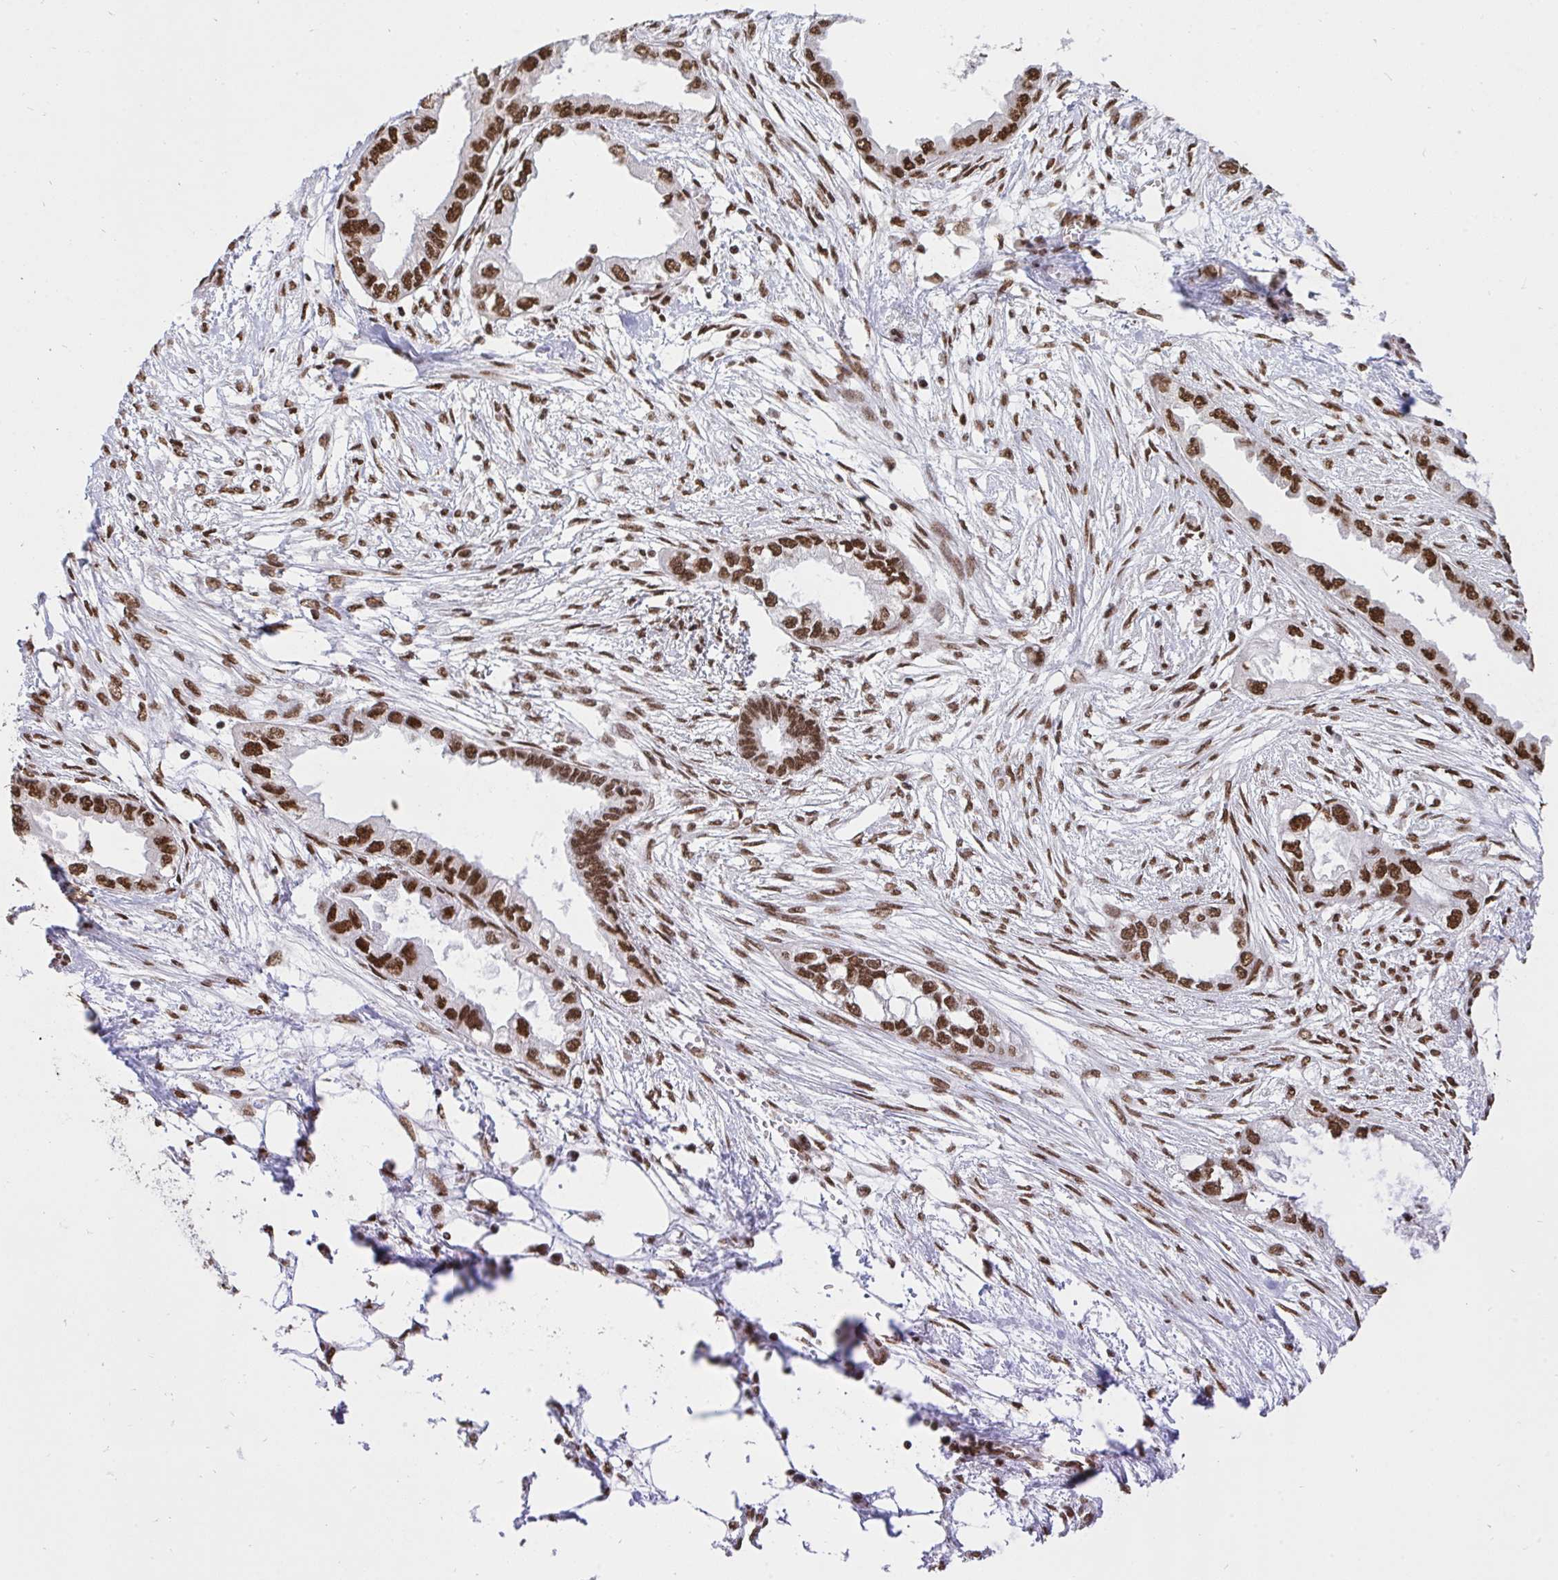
{"staining": {"intensity": "moderate", "quantity": ">75%", "location": "nuclear"}, "tissue": "endometrial cancer", "cell_type": "Tumor cells", "image_type": "cancer", "snomed": [{"axis": "morphology", "description": "Adenocarcinoma, NOS"}, {"axis": "morphology", "description": "Adenocarcinoma, metastatic, NOS"}, {"axis": "topography", "description": "Adipose tissue"}, {"axis": "topography", "description": "Endometrium"}], "caption": "The micrograph displays immunohistochemical staining of endometrial adenocarcinoma. There is moderate nuclear positivity is present in approximately >75% of tumor cells.", "gene": "HNRNPL", "patient": {"sex": "female", "age": 67}}